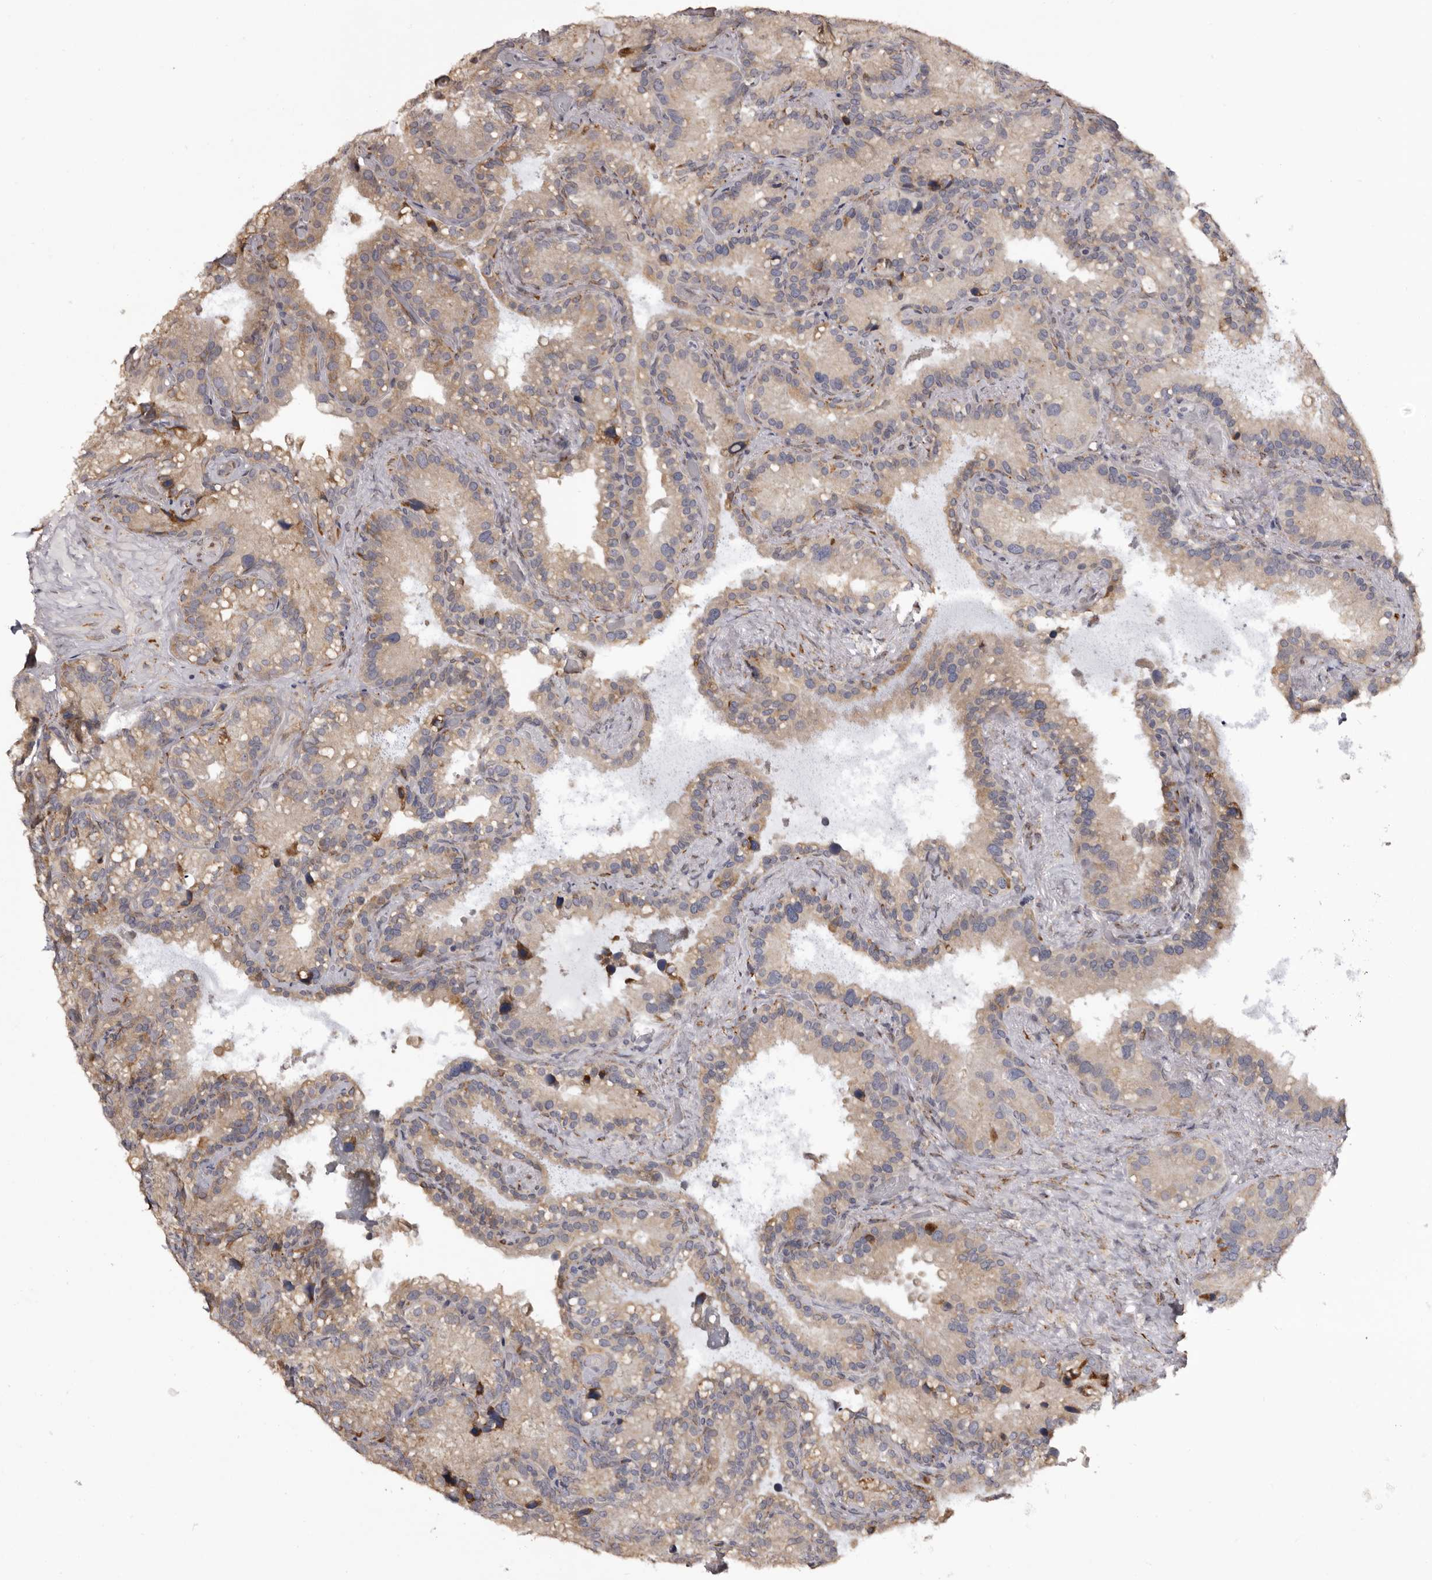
{"staining": {"intensity": "weak", "quantity": ">75%", "location": "cytoplasmic/membranous"}, "tissue": "seminal vesicle", "cell_type": "Glandular cells", "image_type": "normal", "snomed": [{"axis": "morphology", "description": "Normal tissue, NOS"}, {"axis": "topography", "description": "Prostate"}, {"axis": "topography", "description": "Seminal veicle"}], "caption": "Weak cytoplasmic/membranous protein positivity is present in approximately >75% of glandular cells in seminal vesicle.", "gene": "PIGX", "patient": {"sex": "male", "age": 68}}